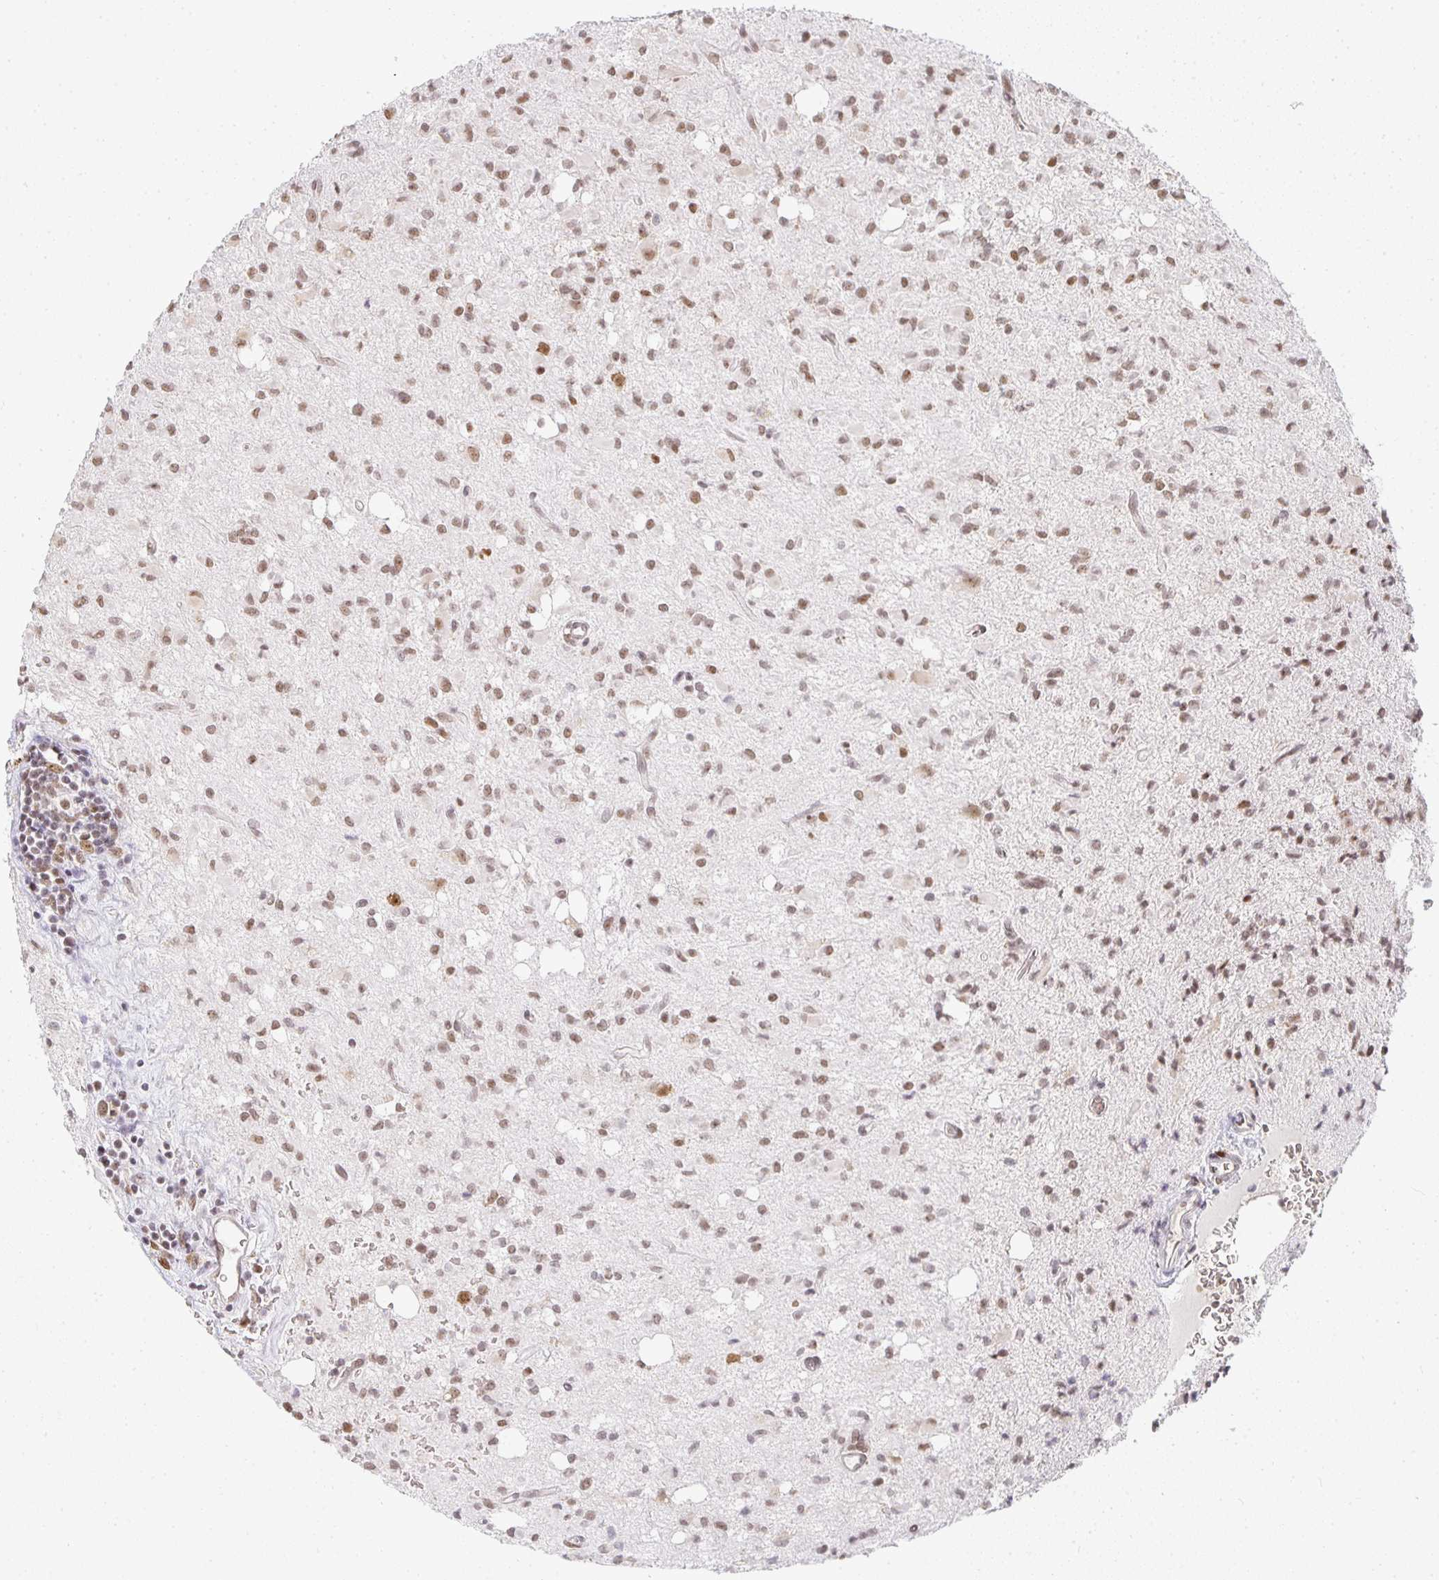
{"staining": {"intensity": "weak", "quantity": ">75%", "location": "nuclear"}, "tissue": "glioma", "cell_type": "Tumor cells", "image_type": "cancer", "snomed": [{"axis": "morphology", "description": "Glioma, malignant, Low grade"}, {"axis": "topography", "description": "Brain"}], "caption": "High-magnification brightfield microscopy of glioma stained with DAB (3,3'-diaminobenzidine) (brown) and counterstained with hematoxylin (blue). tumor cells exhibit weak nuclear staining is seen in approximately>75% of cells.", "gene": "SMARCA2", "patient": {"sex": "female", "age": 33}}